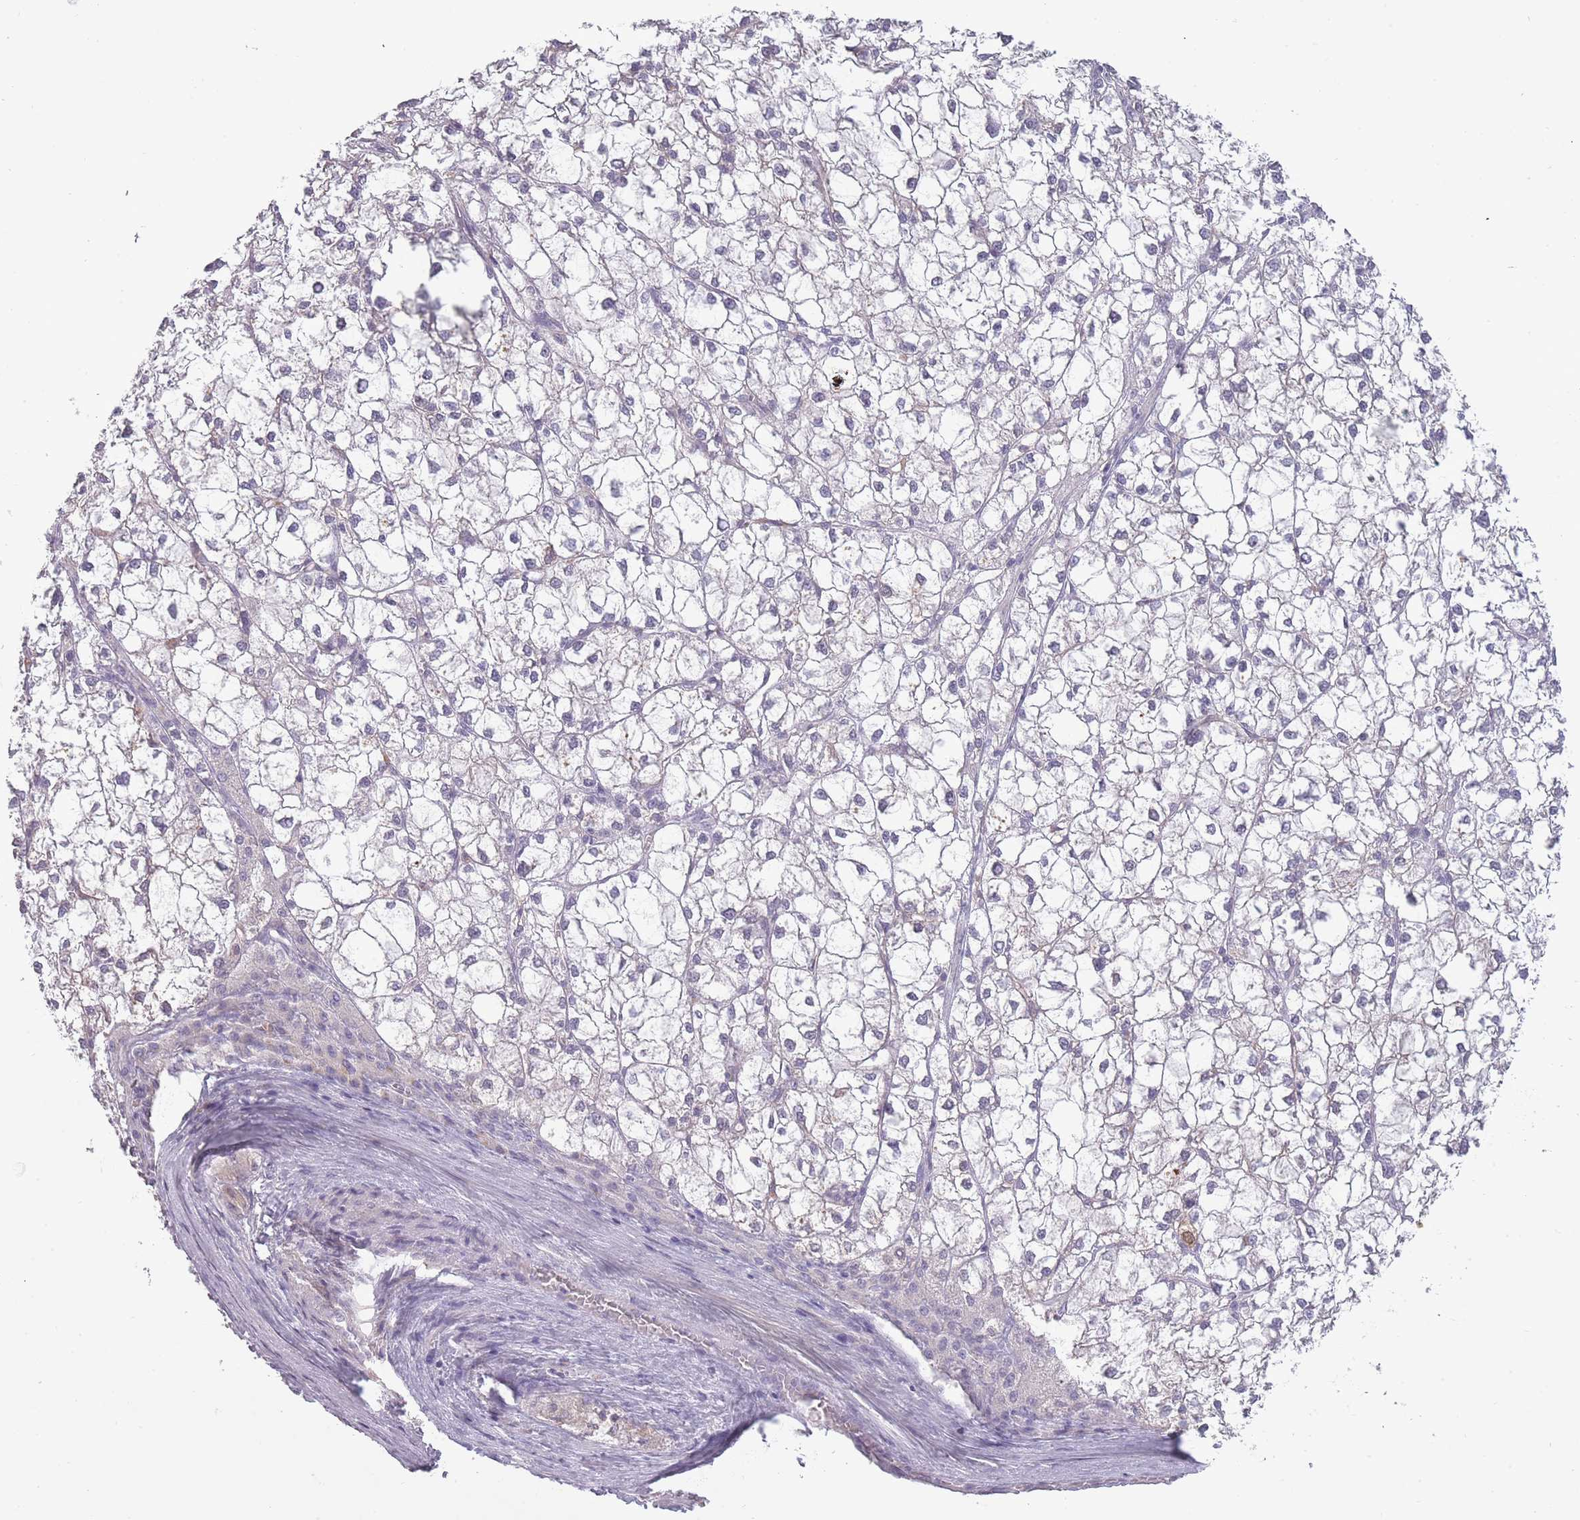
{"staining": {"intensity": "negative", "quantity": "none", "location": "none"}, "tissue": "liver cancer", "cell_type": "Tumor cells", "image_type": "cancer", "snomed": [{"axis": "morphology", "description": "Carcinoma, Hepatocellular, NOS"}, {"axis": "topography", "description": "Liver"}], "caption": "The image reveals no significant expression in tumor cells of liver cancer.", "gene": "SLC8A2", "patient": {"sex": "female", "age": 43}}